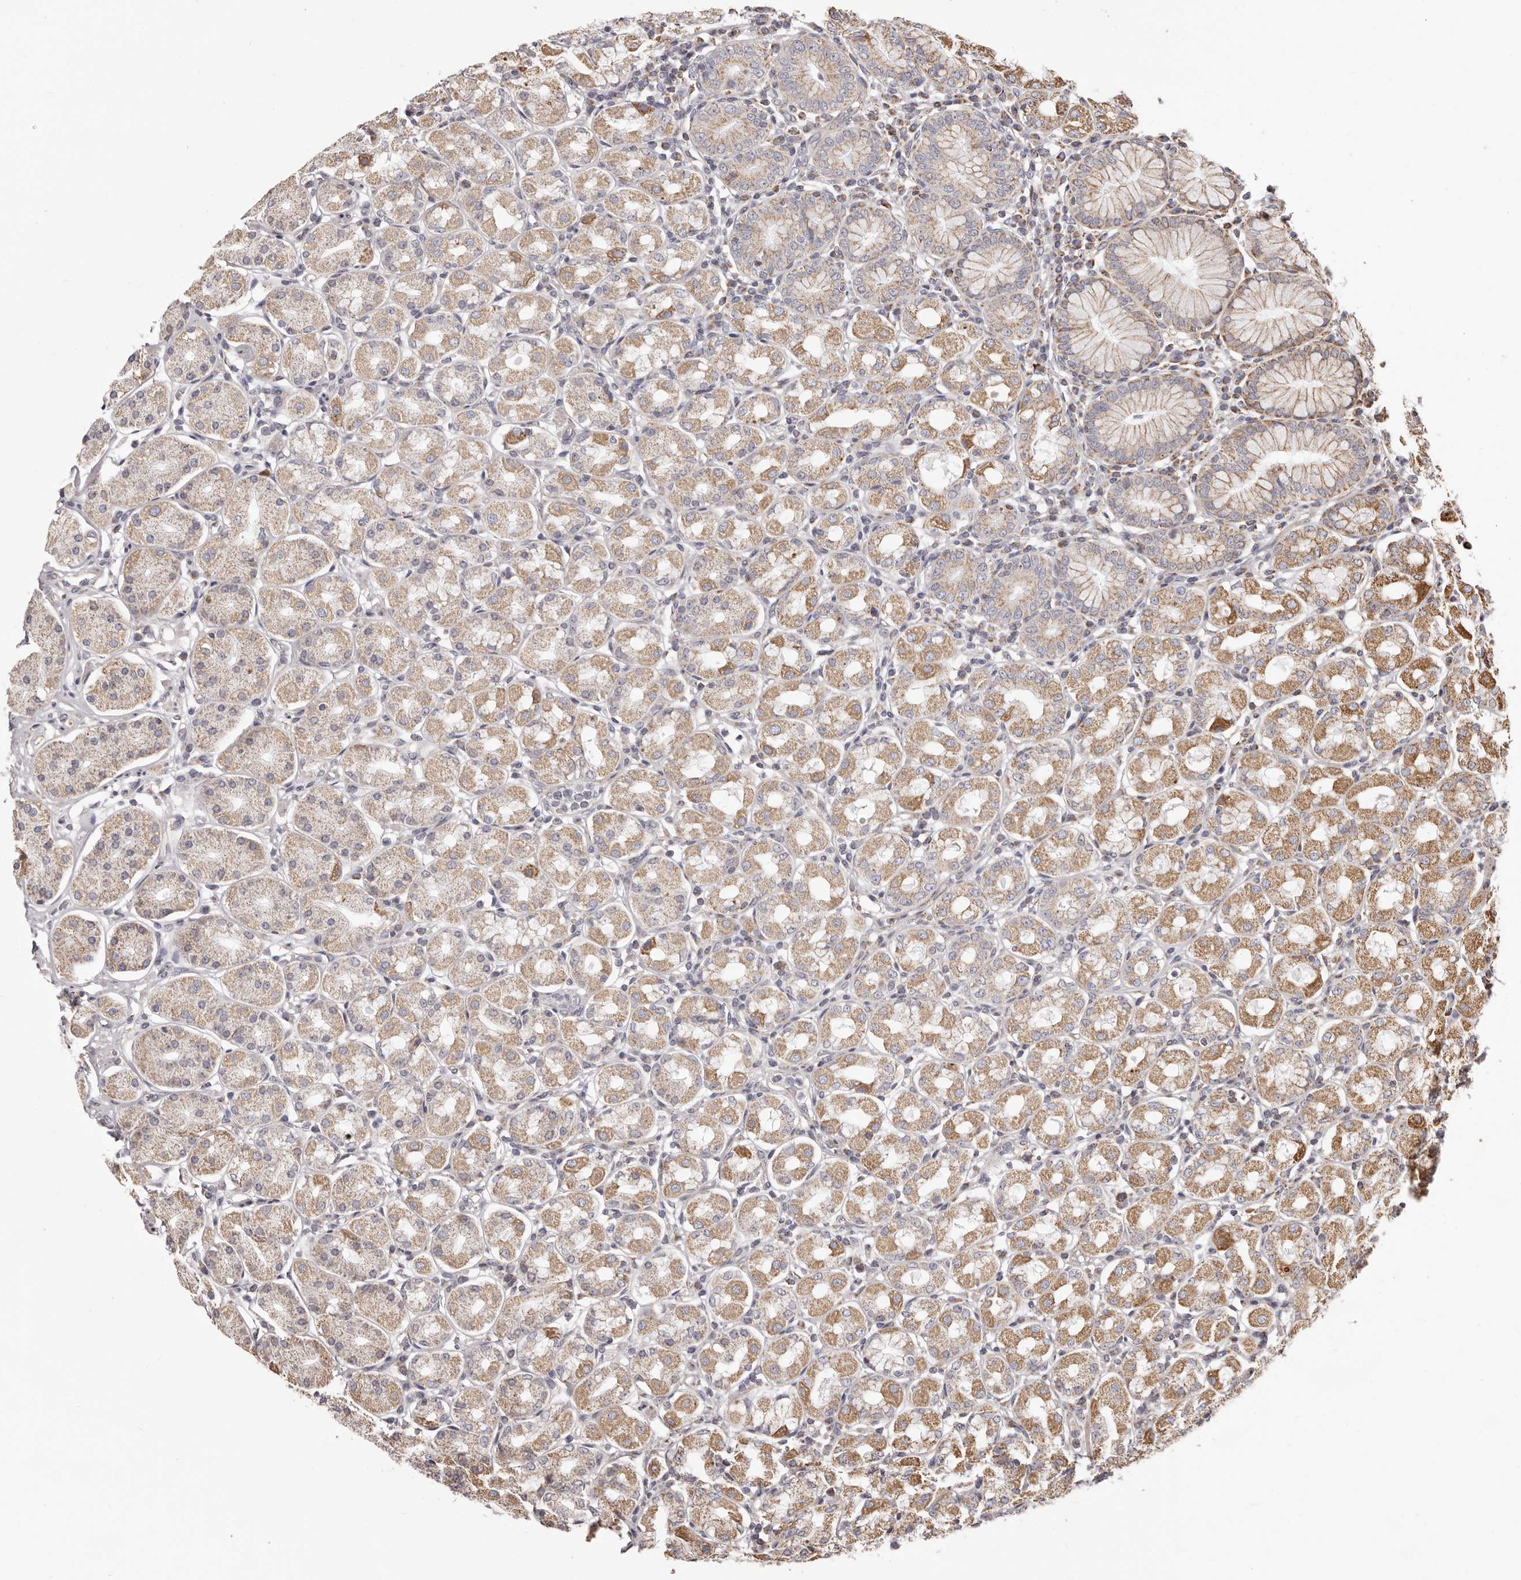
{"staining": {"intensity": "moderate", "quantity": "25%-75%", "location": "cytoplasmic/membranous"}, "tissue": "stomach", "cell_type": "Glandular cells", "image_type": "normal", "snomed": [{"axis": "morphology", "description": "Normal tissue, NOS"}, {"axis": "topography", "description": "Stomach"}, {"axis": "topography", "description": "Stomach, lower"}], "caption": "Stomach stained with a brown dye demonstrates moderate cytoplasmic/membranous positive positivity in about 25%-75% of glandular cells.", "gene": "CHRM2", "patient": {"sex": "female", "age": 56}}